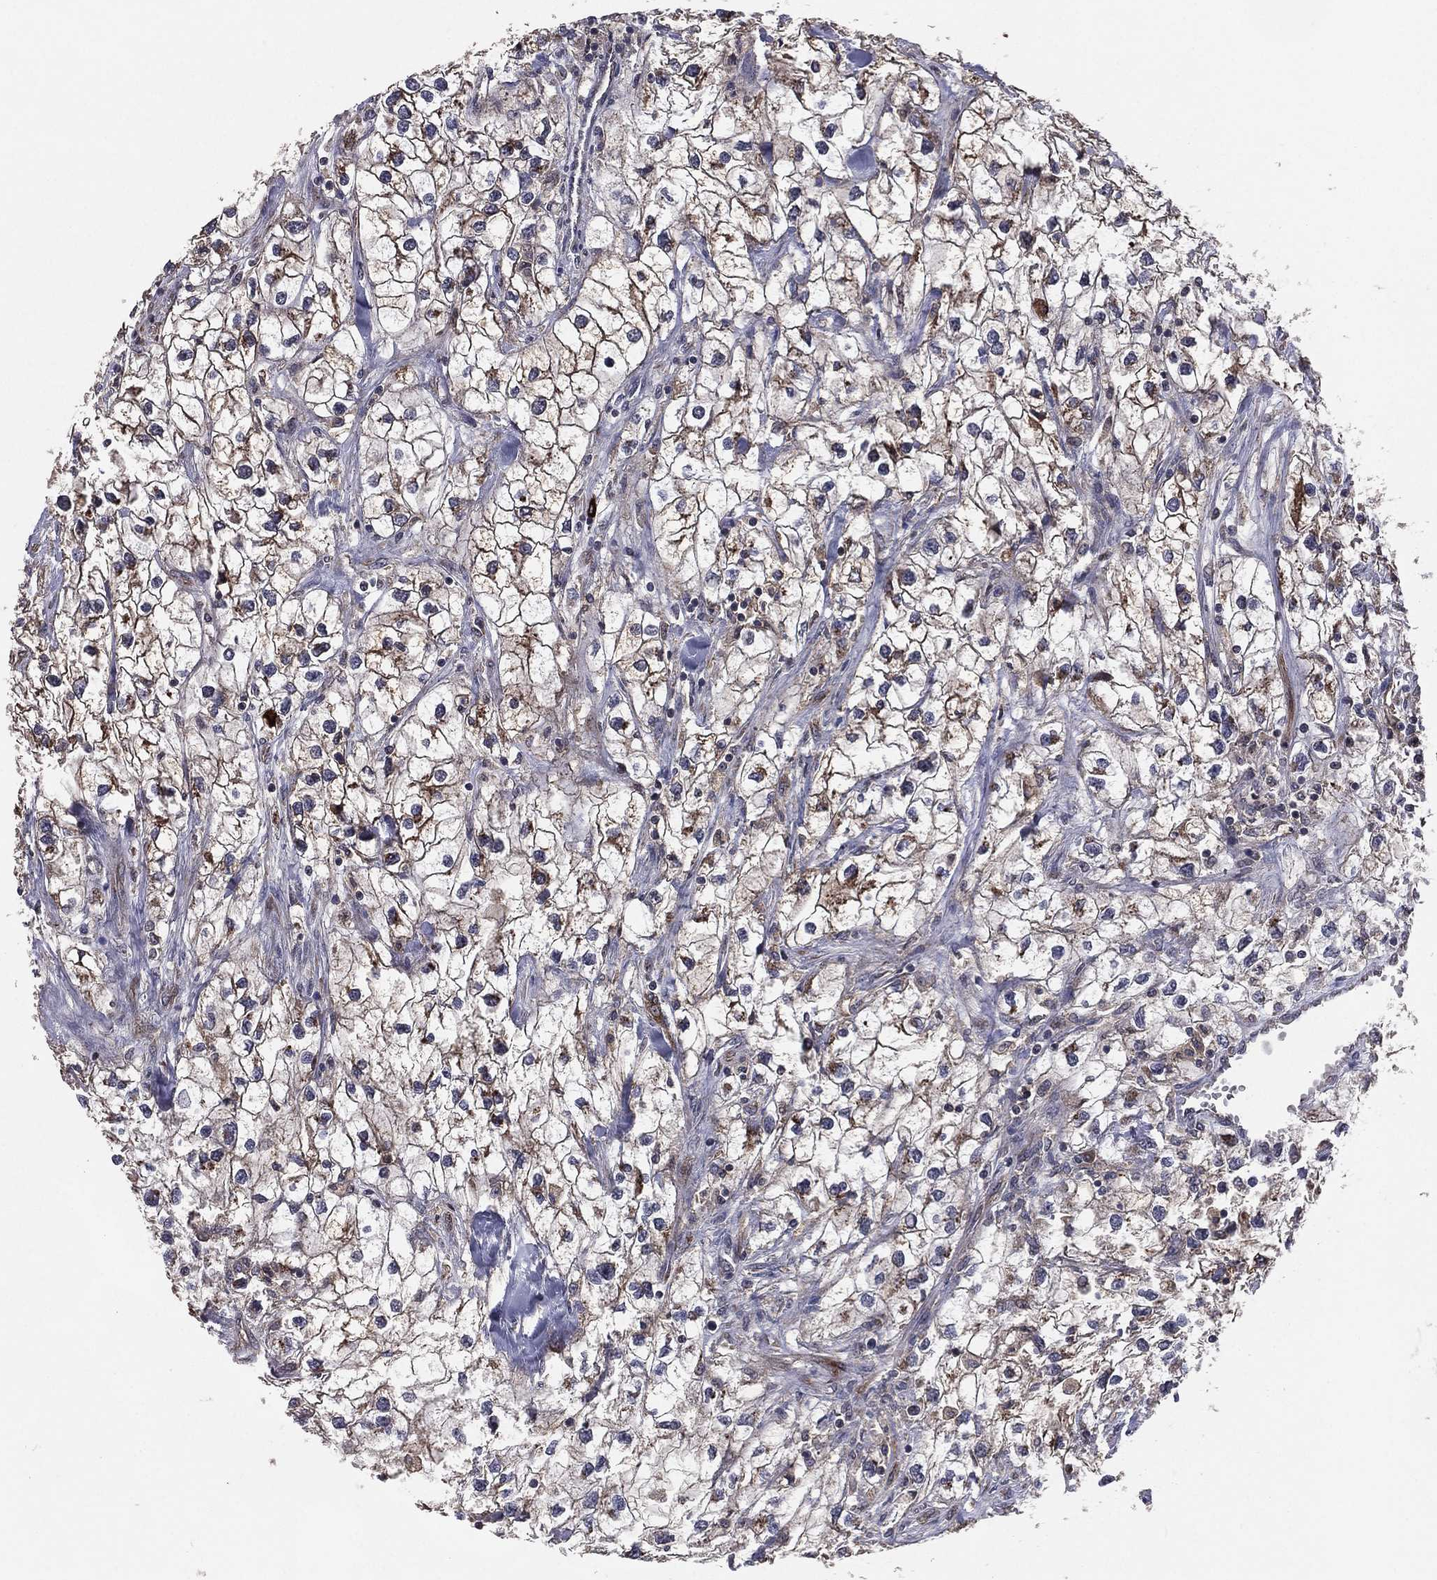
{"staining": {"intensity": "moderate", "quantity": "<25%", "location": "cytoplasmic/membranous"}, "tissue": "renal cancer", "cell_type": "Tumor cells", "image_type": "cancer", "snomed": [{"axis": "morphology", "description": "Adenocarcinoma, NOS"}, {"axis": "topography", "description": "Kidney"}], "caption": "Tumor cells display low levels of moderate cytoplasmic/membranous positivity in about <25% of cells in renal cancer.", "gene": "CERT1", "patient": {"sex": "male", "age": 59}}